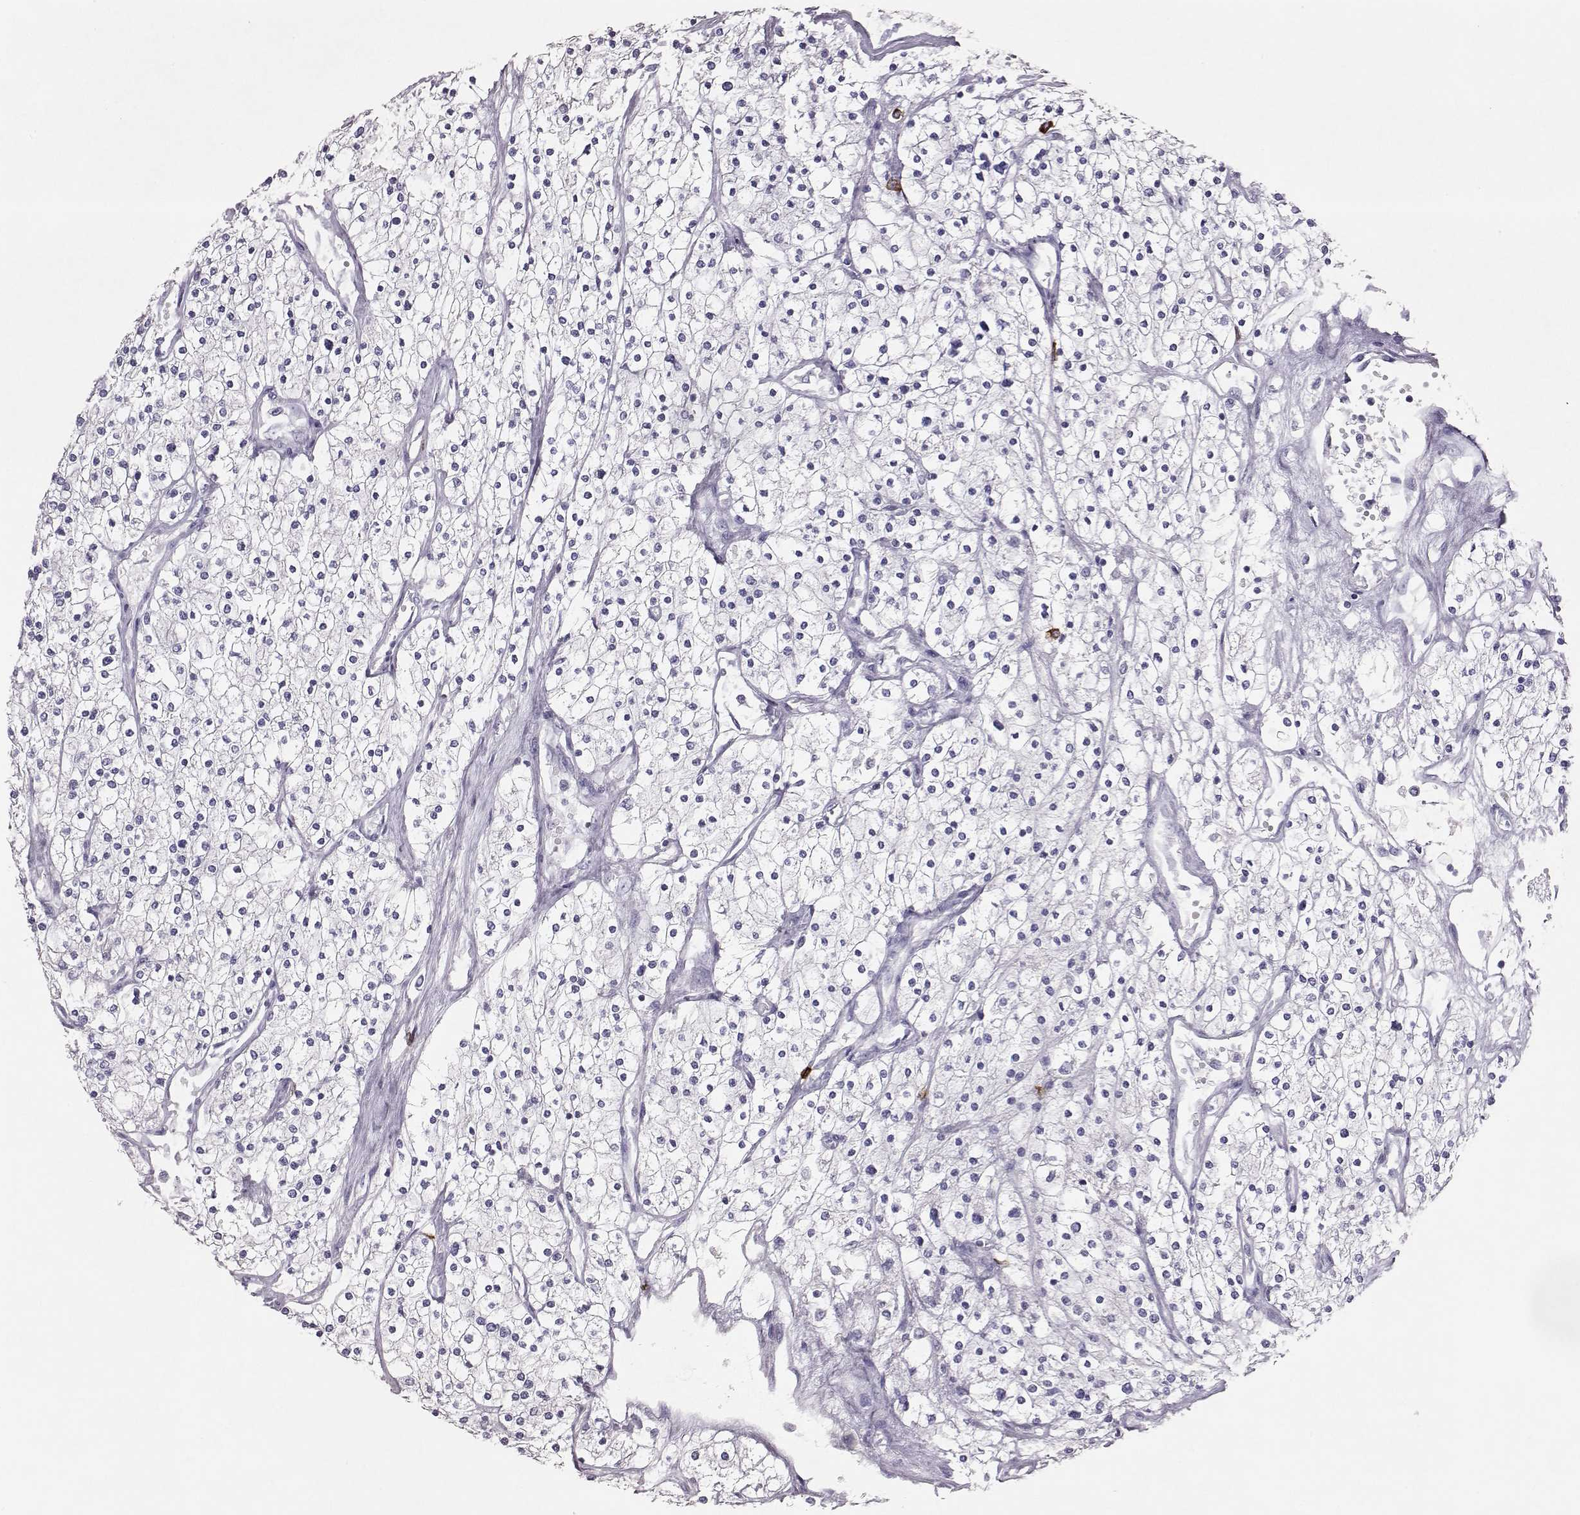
{"staining": {"intensity": "negative", "quantity": "none", "location": "none"}, "tissue": "renal cancer", "cell_type": "Tumor cells", "image_type": "cancer", "snomed": [{"axis": "morphology", "description": "Adenocarcinoma, NOS"}, {"axis": "topography", "description": "Kidney"}], "caption": "Immunohistochemistry of renal adenocarcinoma shows no expression in tumor cells.", "gene": "P2RY10", "patient": {"sex": "male", "age": 80}}